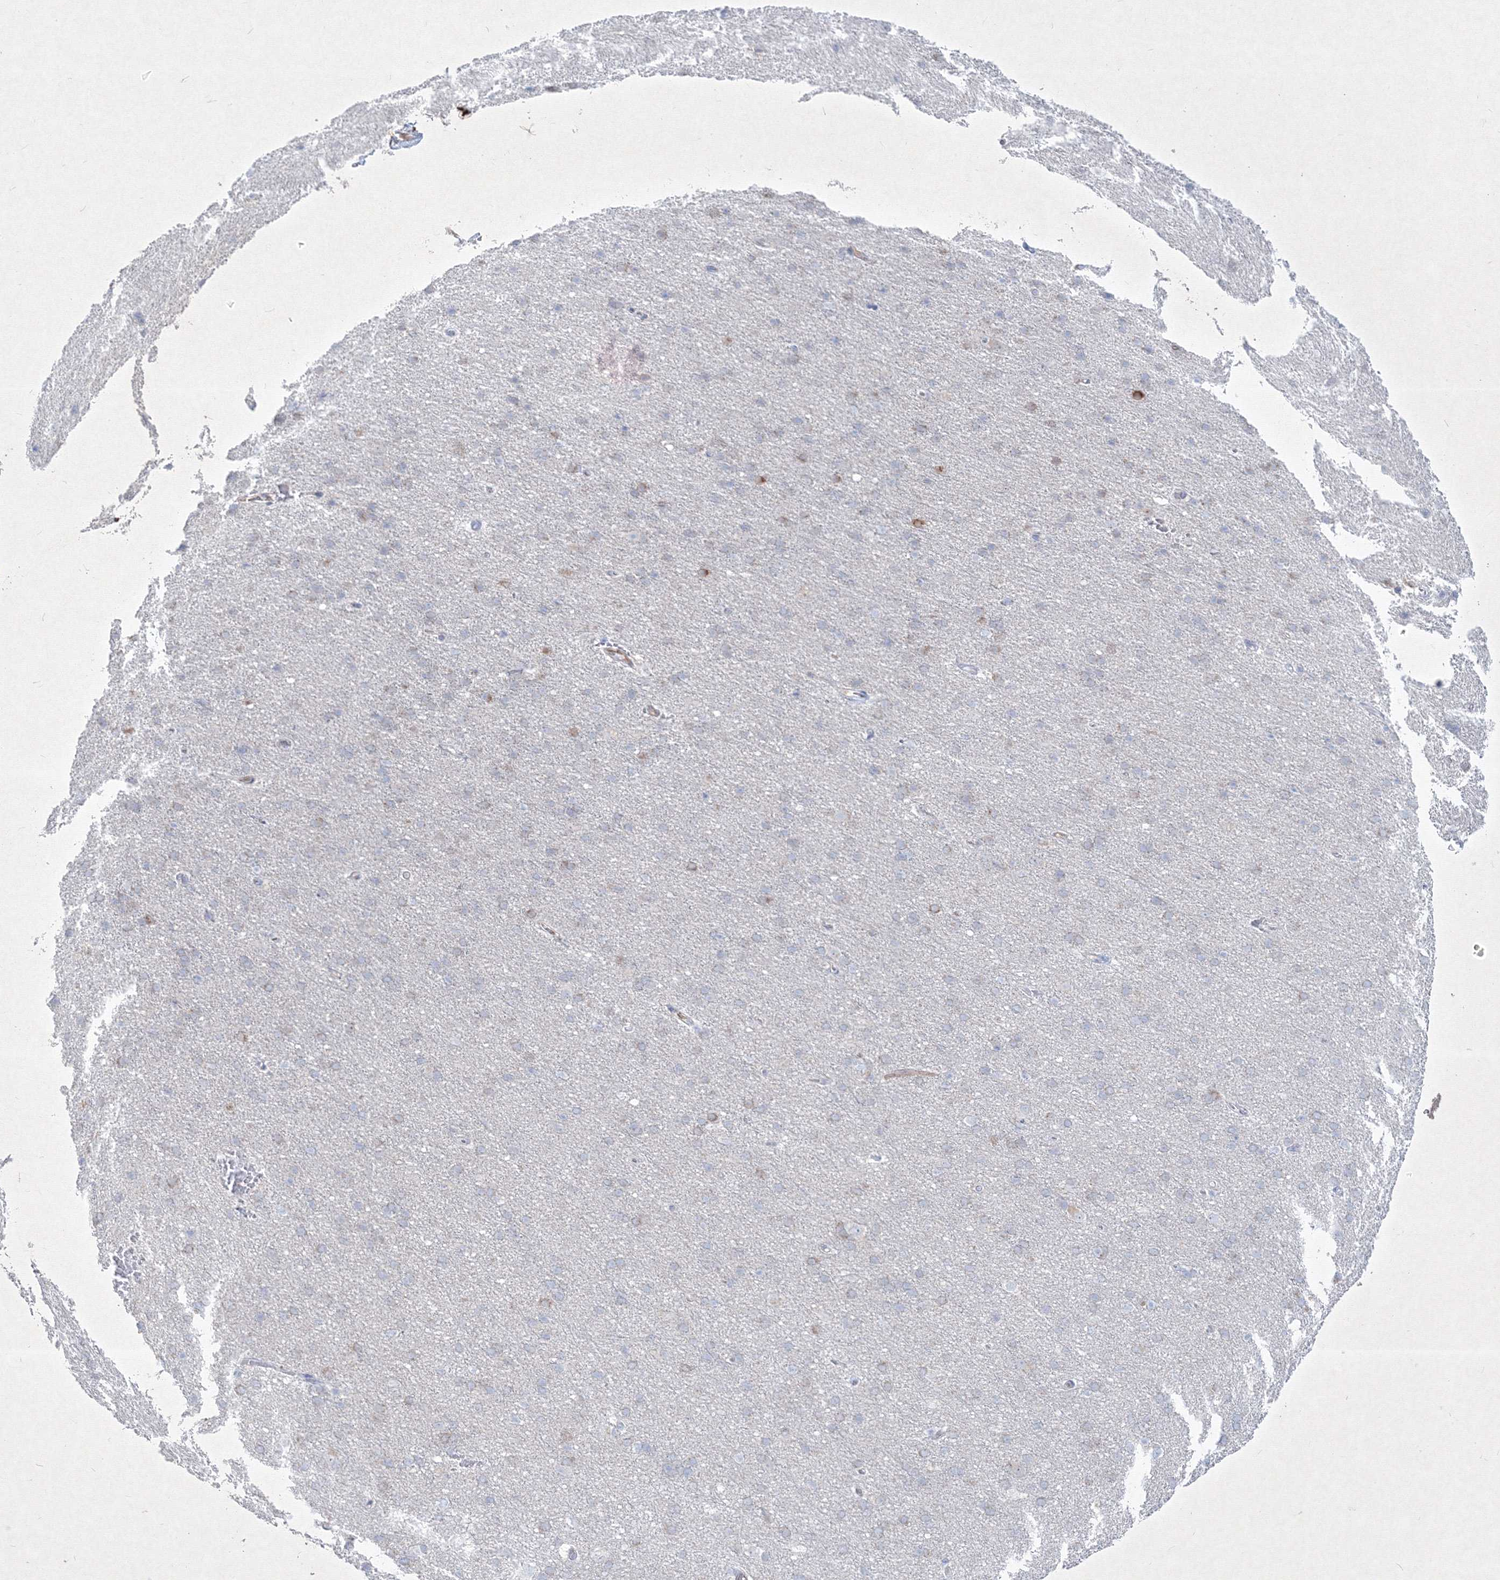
{"staining": {"intensity": "negative", "quantity": "none", "location": "none"}, "tissue": "cerebral cortex", "cell_type": "Endothelial cells", "image_type": "normal", "snomed": [{"axis": "morphology", "description": "Normal tissue, NOS"}, {"axis": "topography", "description": "Cerebral cortex"}], "caption": "Immunohistochemistry image of normal cerebral cortex: cerebral cortex stained with DAB shows no significant protein expression in endothelial cells. The staining was performed using DAB (3,3'-diaminobenzidine) to visualize the protein expression in brown, while the nuclei were stained in blue with hematoxylin (Magnification: 20x).", "gene": "TMEM139", "patient": {"sex": "male", "age": 62}}